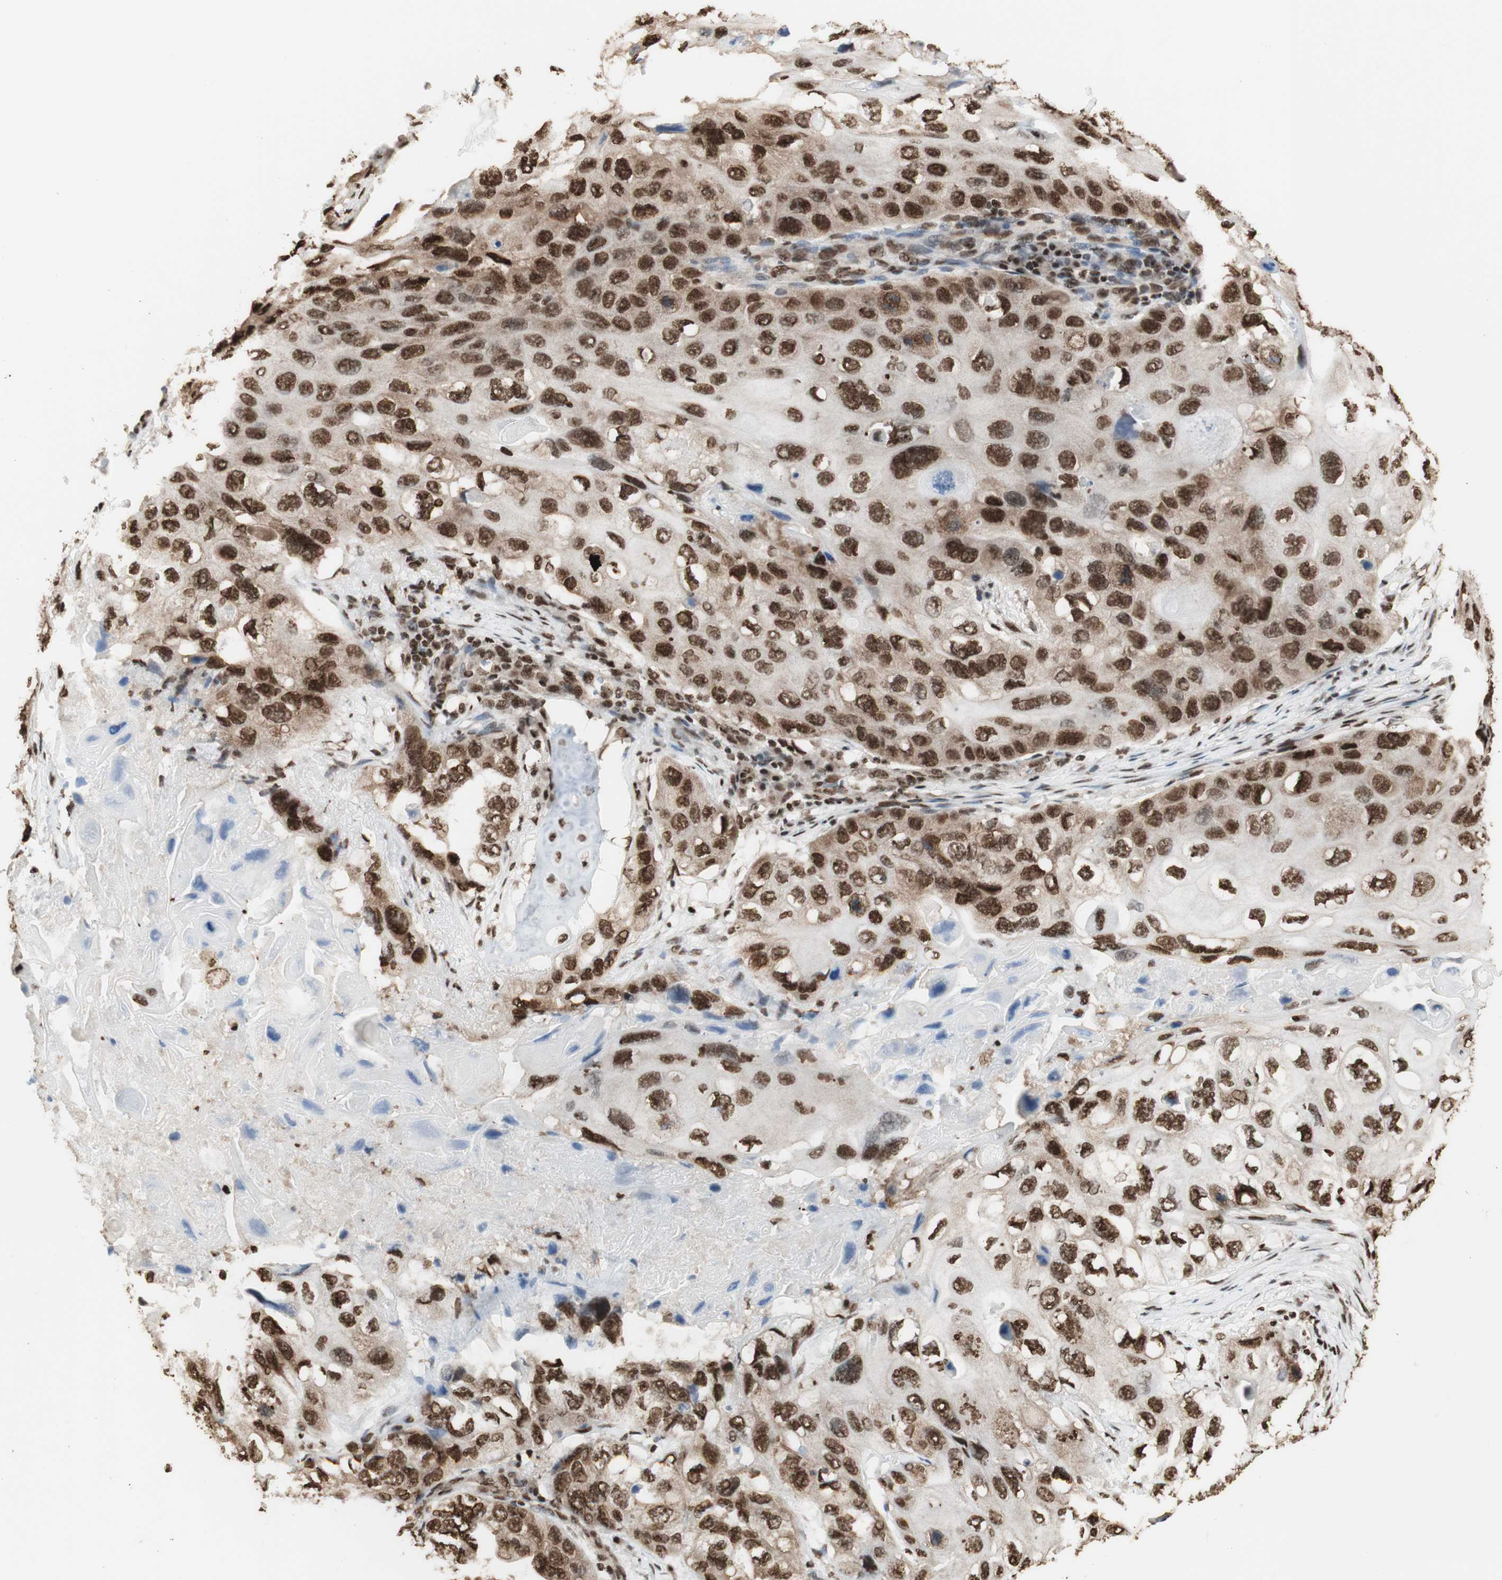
{"staining": {"intensity": "strong", "quantity": ">75%", "location": "nuclear"}, "tissue": "lung cancer", "cell_type": "Tumor cells", "image_type": "cancer", "snomed": [{"axis": "morphology", "description": "Squamous cell carcinoma, NOS"}, {"axis": "topography", "description": "Lung"}], "caption": "The micrograph shows a brown stain indicating the presence of a protein in the nuclear of tumor cells in lung cancer (squamous cell carcinoma). (DAB (3,3'-diaminobenzidine) = brown stain, brightfield microscopy at high magnification).", "gene": "HNRNPA2B1", "patient": {"sex": "female", "age": 73}}